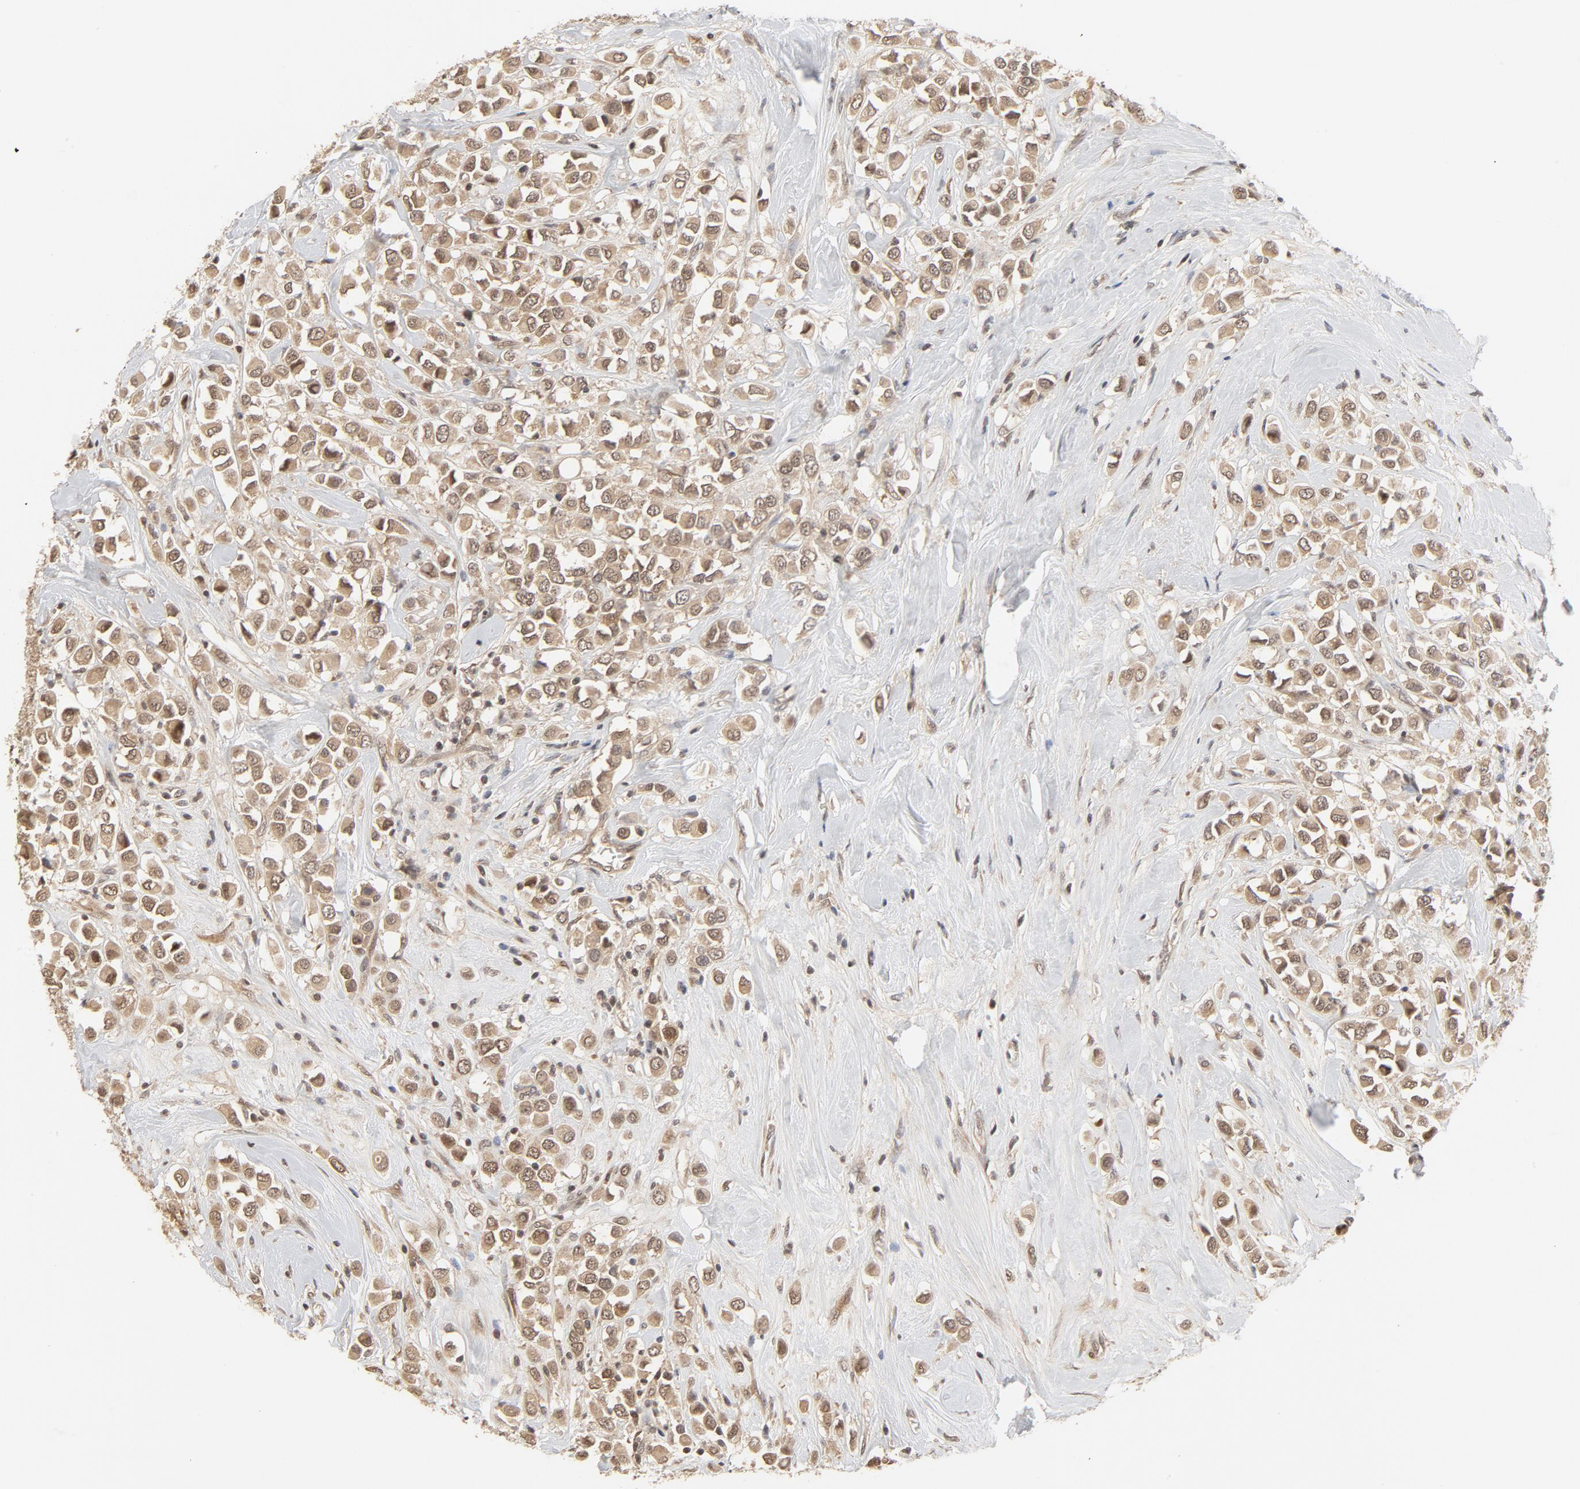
{"staining": {"intensity": "weak", "quantity": ">75%", "location": "cytoplasmic/membranous,nuclear"}, "tissue": "breast cancer", "cell_type": "Tumor cells", "image_type": "cancer", "snomed": [{"axis": "morphology", "description": "Duct carcinoma"}, {"axis": "topography", "description": "Breast"}], "caption": "Human breast cancer stained with a protein marker demonstrates weak staining in tumor cells.", "gene": "NEDD8", "patient": {"sex": "female", "age": 61}}